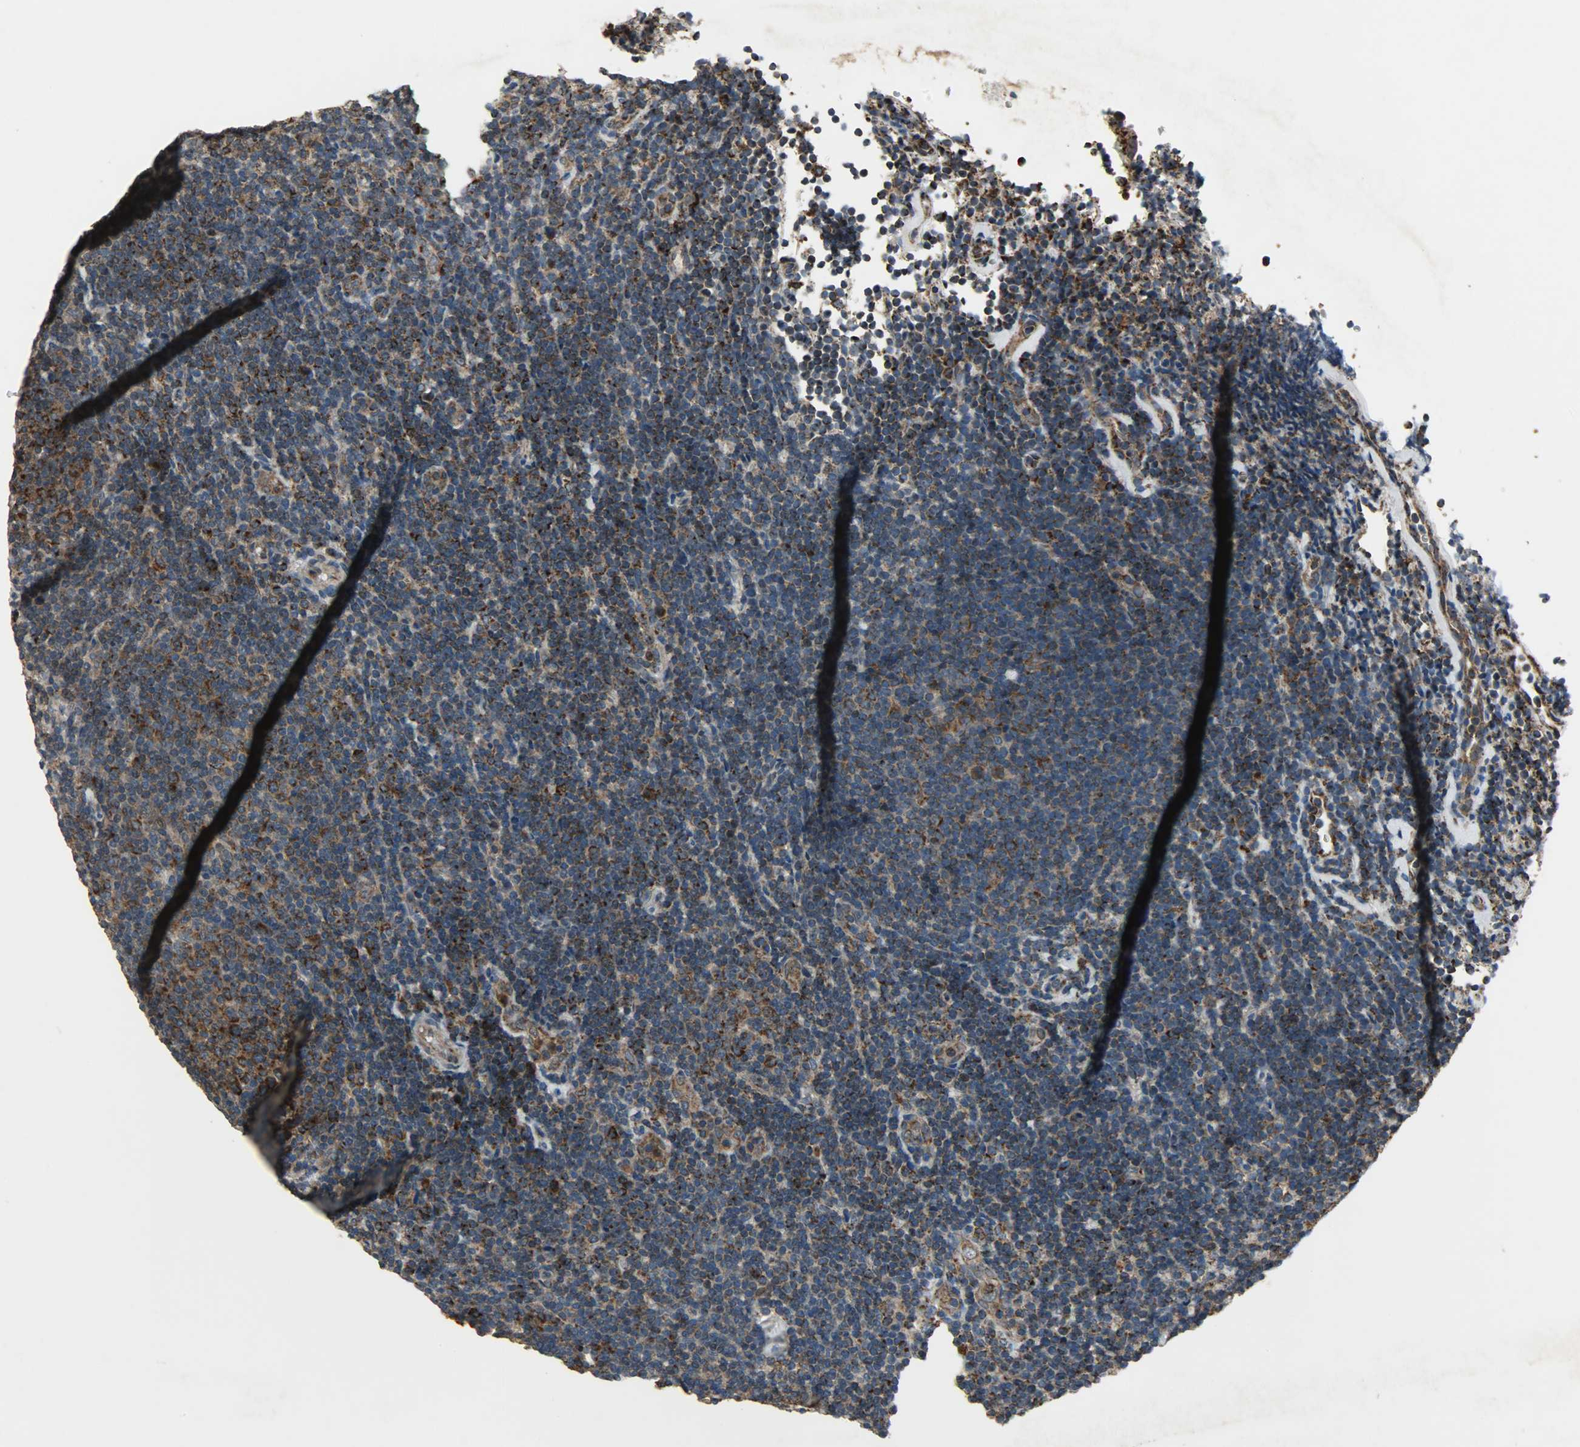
{"staining": {"intensity": "strong", "quantity": ">75%", "location": "cytoplasmic/membranous"}, "tissue": "lymphoma", "cell_type": "Tumor cells", "image_type": "cancer", "snomed": [{"axis": "morphology", "description": "Malignant lymphoma, non-Hodgkin's type, Low grade"}, {"axis": "topography", "description": "Lymph node"}], "caption": "Protein expression analysis of human malignant lymphoma, non-Hodgkin's type (low-grade) reveals strong cytoplasmic/membranous positivity in about >75% of tumor cells.", "gene": "AMT", "patient": {"sex": "male", "age": 70}}